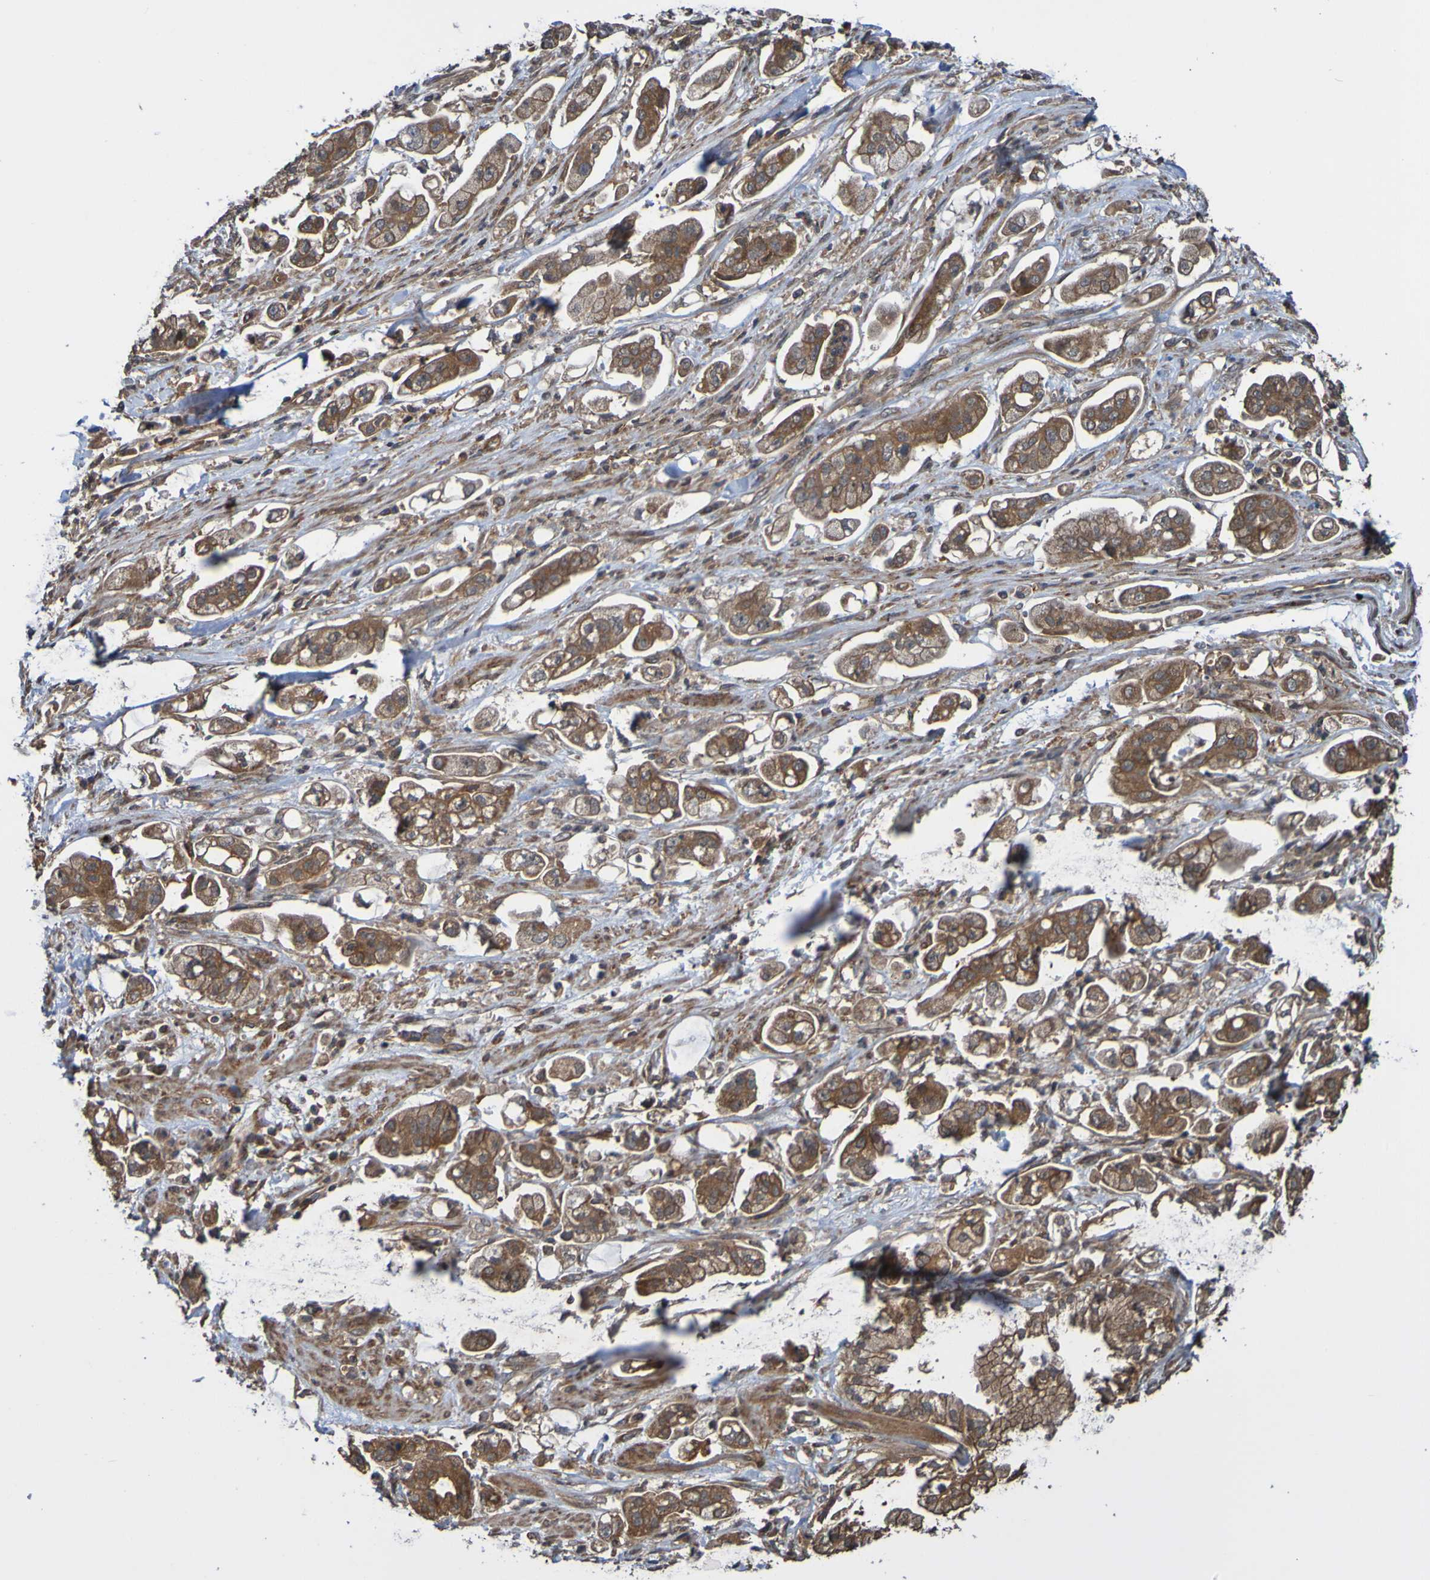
{"staining": {"intensity": "moderate", "quantity": ">75%", "location": "cytoplasmic/membranous"}, "tissue": "stomach cancer", "cell_type": "Tumor cells", "image_type": "cancer", "snomed": [{"axis": "morphology", "description": "Adenocarcinoma, NOS"}, {"axis": "topography", "description": "Stomach"}], "caption": "About >75% of tumor cells in human stomach adenocarcinoma exhibit moderate cytoplasmic/membranous protein expression as visualized by brown immunohistochemical staining.", "gene": "UCN", "patient": {"sex": "male", "age": 62}}